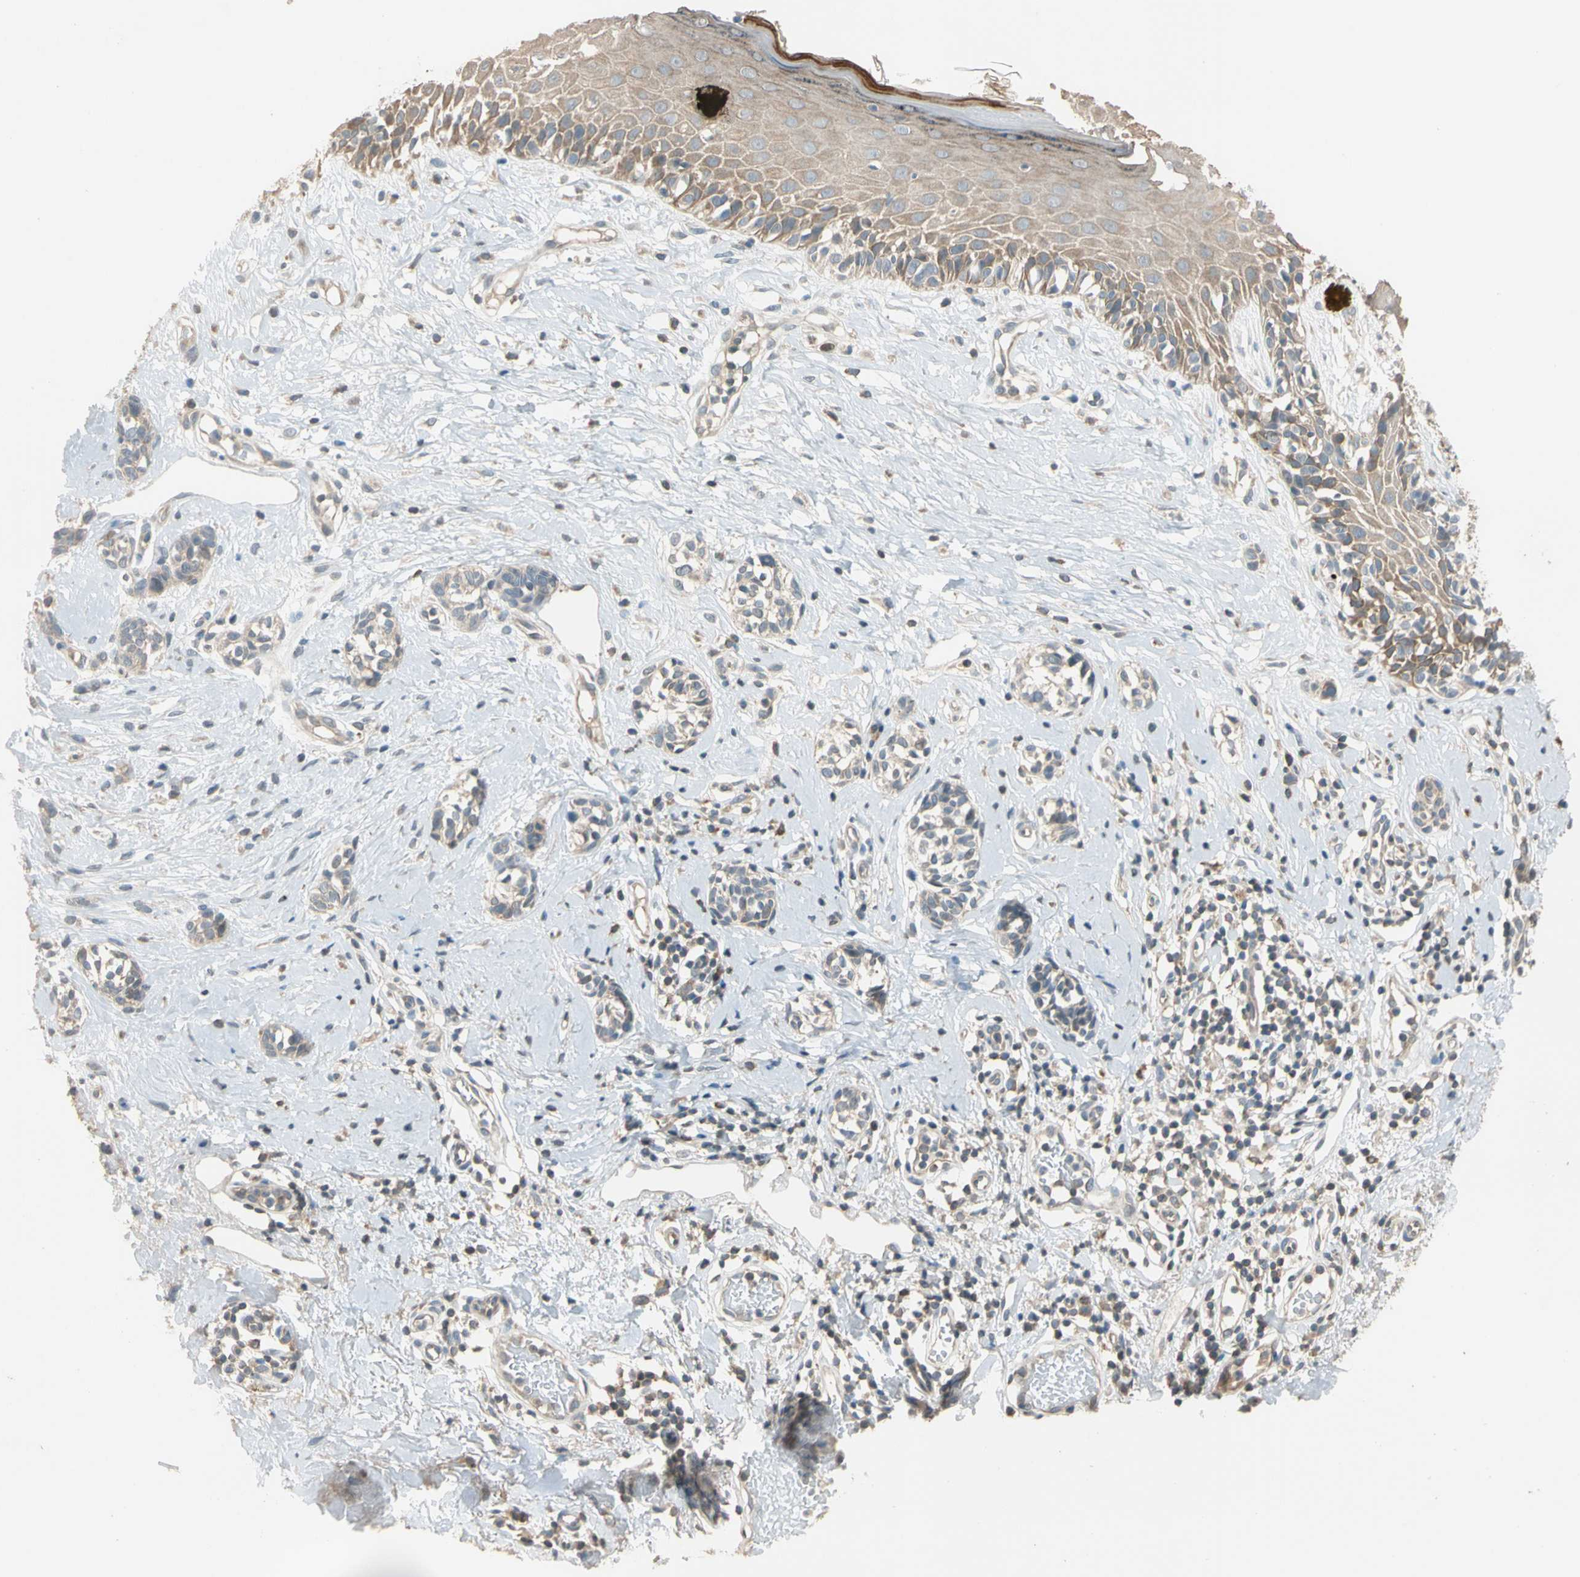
{"staining": {"intensity": "weak", "quantity": "25%-75%", "location": "cytoplasmic/membranous"}, "tissue": "melanoma", "cell_type": "Tumor cells", "image_type": "cancer", "snomed": [{"axis": "morphology", "description": "Malignant melanoma, NOS"}, {"axis": "topography", "description": "Skin"}], "caption": "Human melanoma stained with a protein marker shows weak staining in tumor cells.", "gene": "MAP3K7", "patient": {"sex": "male", "age": 64}}